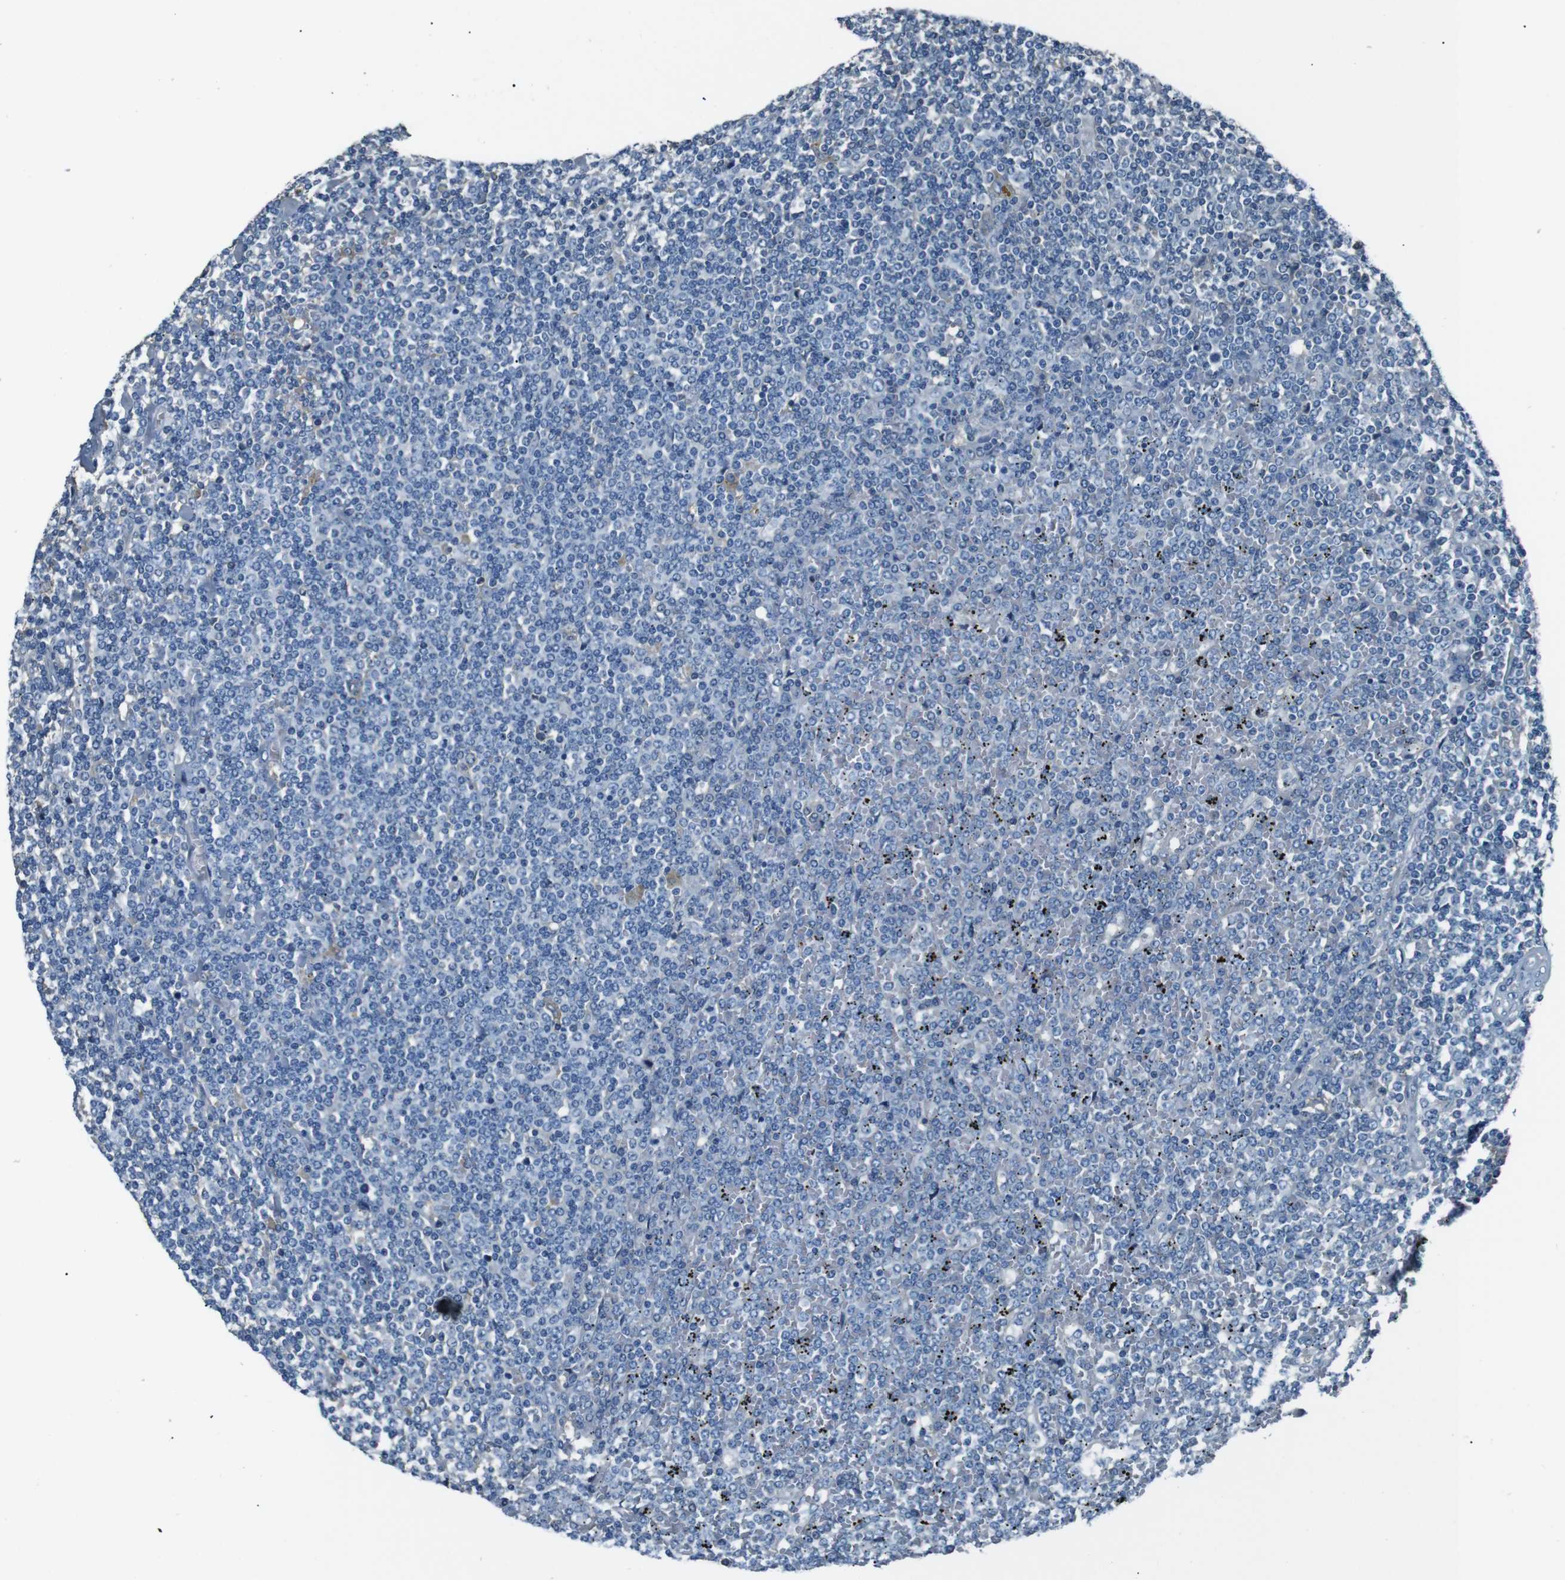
{"staining": {"intensity": "negative", "quantity": "none", "location": "none"}, "tissue": "lymphoma", "cell_type": "Tumor cells", "image_type": "cancer", "snomed": [{"axis": "morphology", "description": "Malignant lymphoma, non-Hodgkin's type, Low grade"}, {"axis": "topography", "description": "Spleen"}], "caption": "Low-grade malignant lymphoma, non-Hodgkin's type was stained to show a protein in brown. There is no significant expression in tumor cells.", "gene": "LEP", "patient": {"sex": "female", "age": 19}}